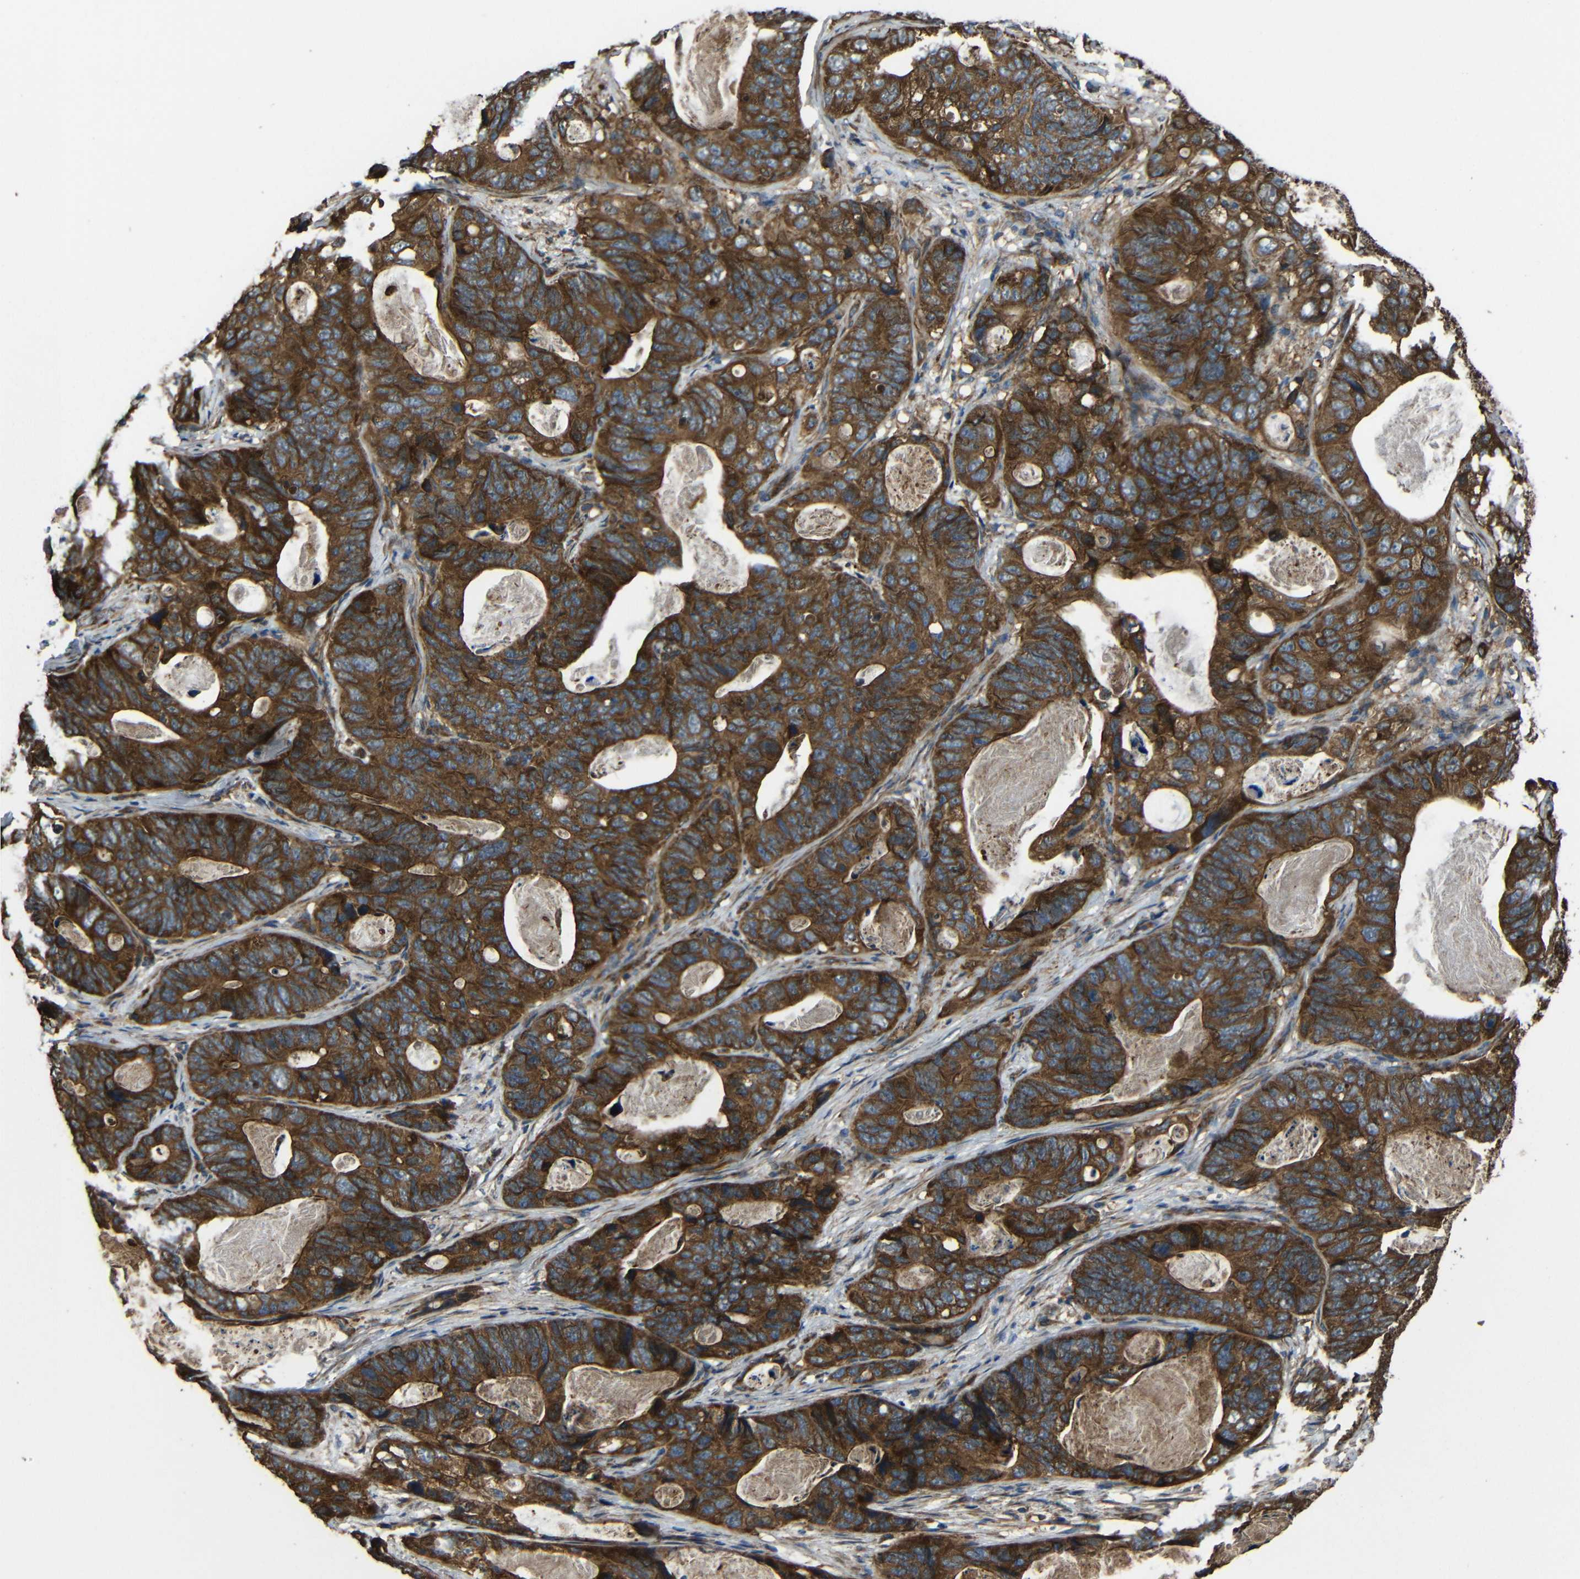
{"staining": {"intensity": "strong", "quantity": ">75%", "location": "cytoplasmic/membranous"}, "tissue": "stomach cancer", "cell_type": "Tumor cells", "image_type": "cancer", "snomed": [{"axis": "morphology", "description": "Adenocarcinoma, NOS"}, {"axis": "topography", "description": "Stomach"}], "caption": "Protein staining of stomach cancer (adenocarcinoma) tissue reveals strong cytoplasmic/membranous staining in about >75% of tumor cells.", "gene": "PTCH1", "patient": {"sex": "female", "age": 89}}